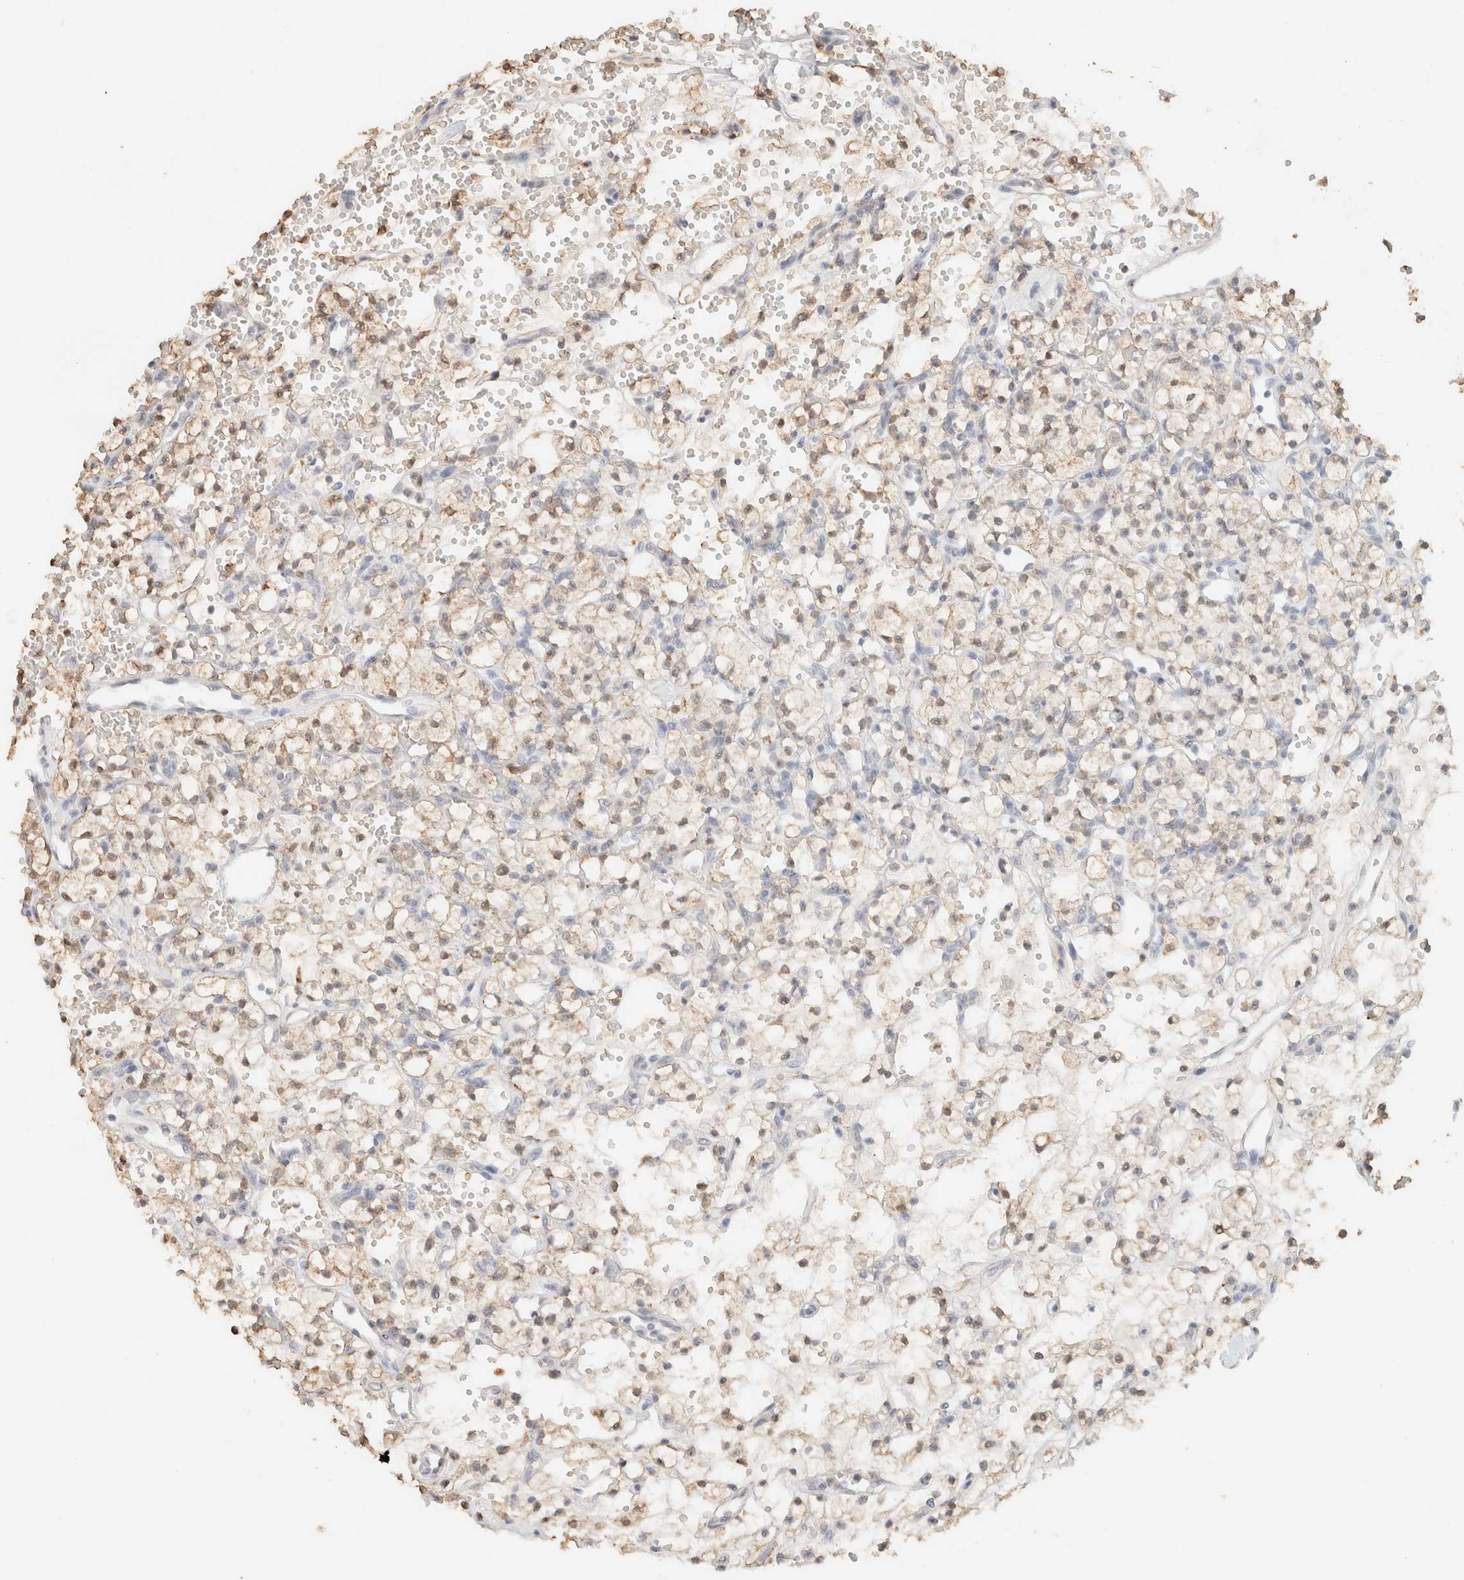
{"staining": {"intensity": "negative", "quantity": "none", "location": "none"}, "tissue": "renal cancer", "cell_type": "Tumor cells", "image_type": "cancer", "snomed": [{"axis": "morphology", "description": "Adenocarcinoma, NOS"}, {"axis": "topography", "description": "Kidney"}], "caption": "The immunohistochemistry micrograph has no significant positivity in tumor cells of renal cancer (adenocarcinoma) tissue.", "gene": "CPA1", "patient": {"sex": "female", "age": 60}}